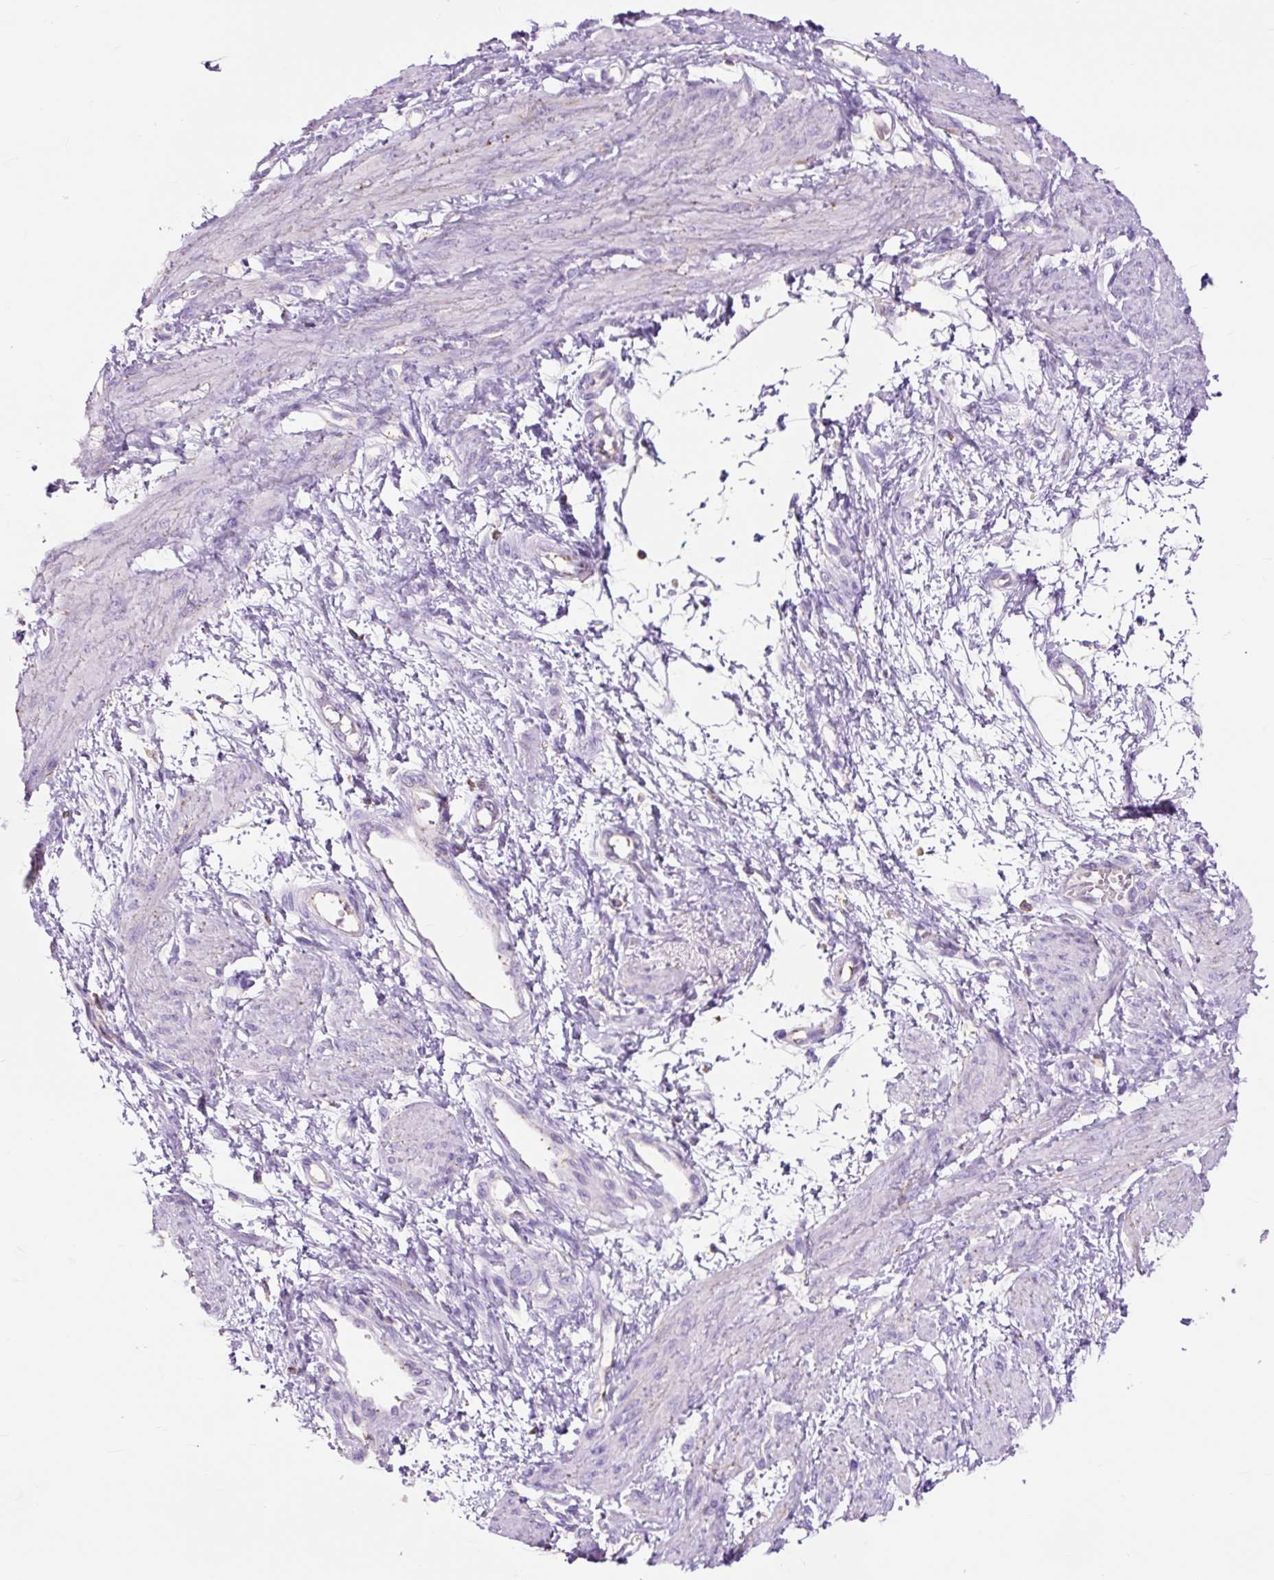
{"staining": {"intensity": "negative", "quantity": "none", "location": "none"}, "tissue": "smooth muscle", "cell_type": "Smooth muscle cells", "image_type": "normal", "snomed": [{"axis": "morphology", "description": "Normal tissue, NOS"}, {"axis": "topography", "description": "Smooth muscle"}, {"axis": "topography", "description": "Uterus"}], "caption": "Immunohistochemistry of benign human smooth muscle reveals no staining in smooth muscle cells. (Stains: DAB immunohistochemistry (IHC) with hematoxylin counter stain, Microscopy: brightfield microscopy at high magnification).", "gene": "OR10A7", "patient": {"sex": "female", "age": 39}}